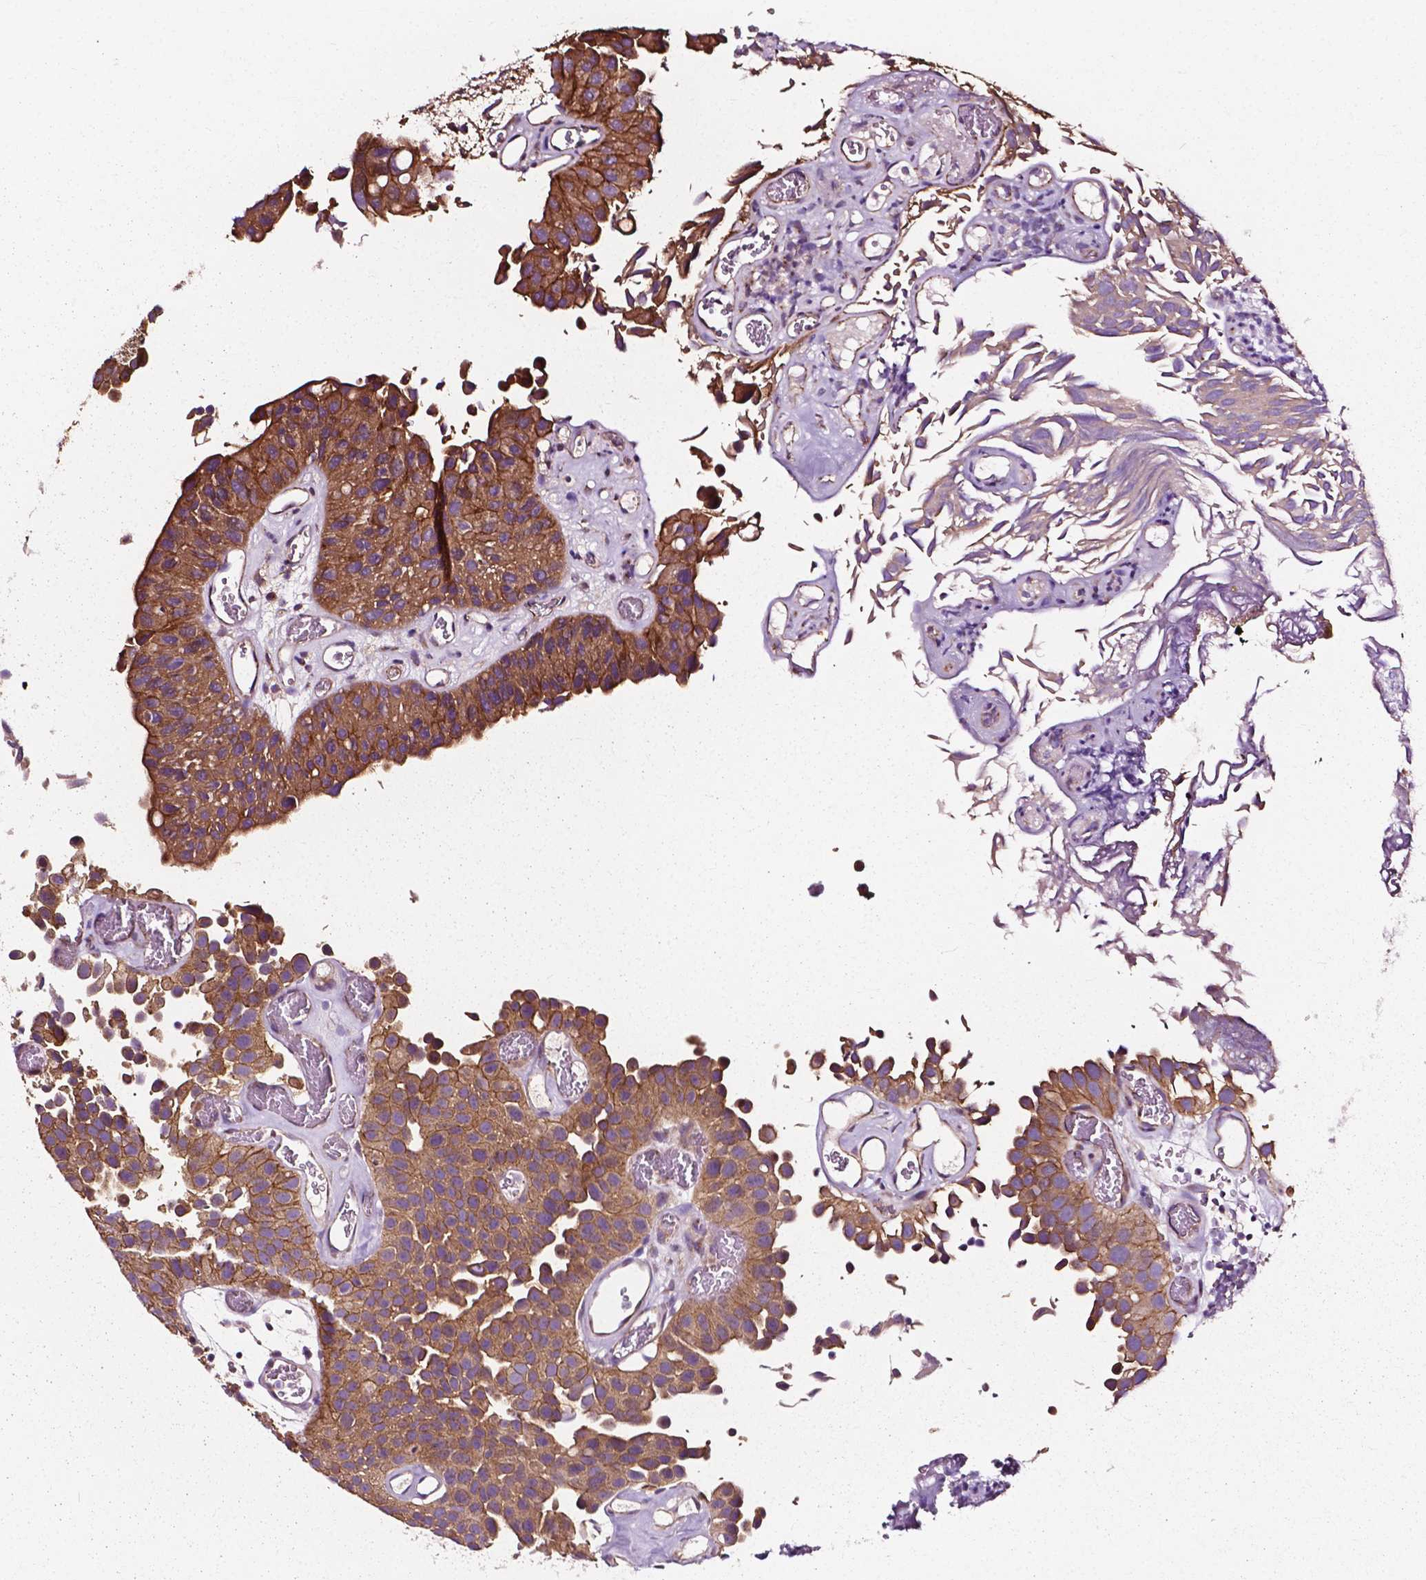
{"staining": {"intensity": "moderate", "quantity": ">75%", "location": "cytoplasmic/membranous"}, "tissue": "urothelial cancer", "cell_type": "Tumor cells", "image_type": "cancer", "snomed": [{"axis": "morphology", "description": "Urothelial carcinoma, Low grade"}, {"axis": "topography", "description": "Urinary bladder"}], "caption": "Brown immunohistochemical staining in urothelial cancer exhibits moderate cytoplasmic/membranous staining in about >75% of tumor cells.", "gene": "ATG16L1", "patient": {"sex": "female", "age": 69}}